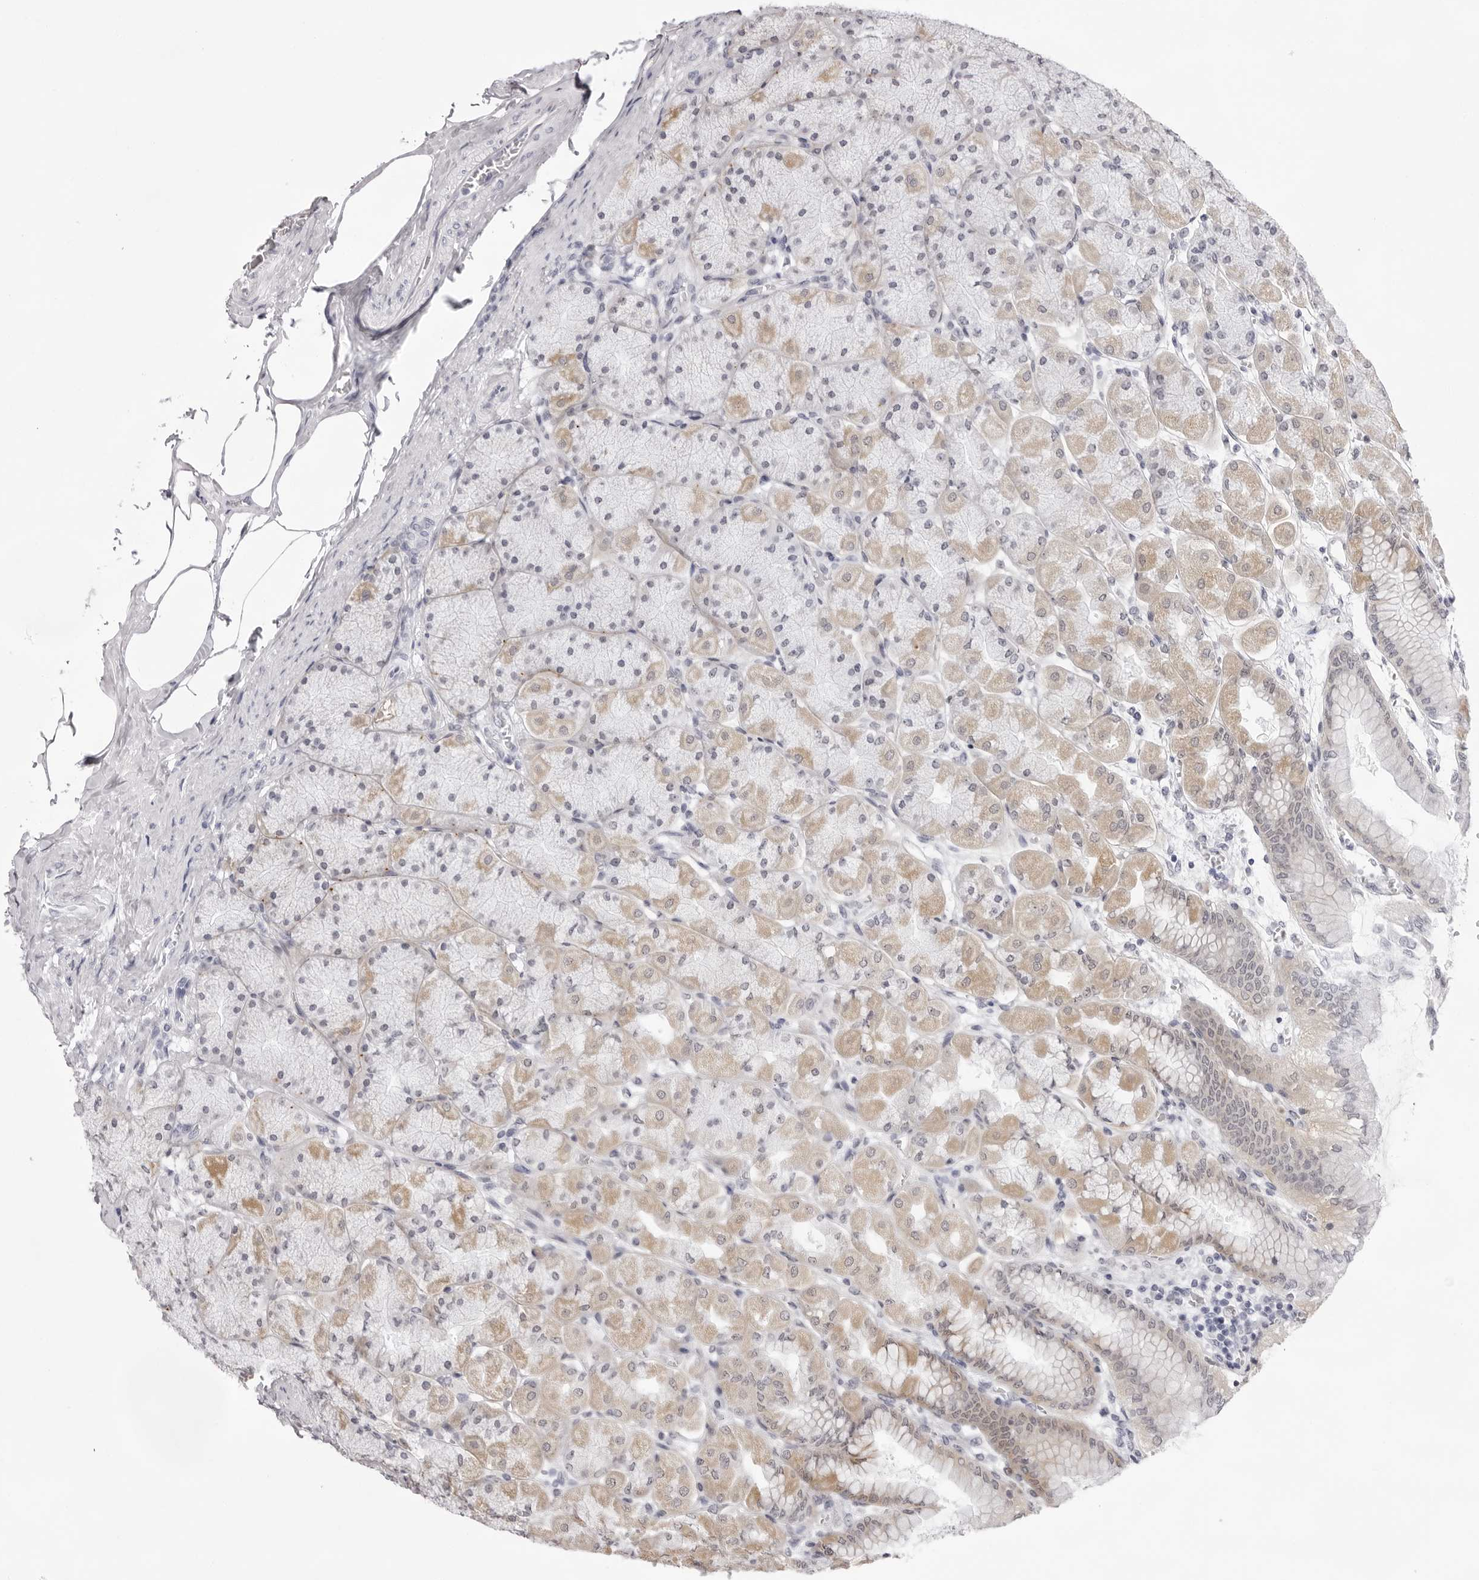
{"staining": {"intensity": "moderate", "quantity": "25%-75%", "location": "cytoplasmic/membranous"}, "tissue": "stomach", "cell_type": "Glandular cells", "image_type": "normal", "snomed": [{"axis": "morphology", "description": "Normal tissue, NOS"}, {"axis": "topography", "description": "Stomach, upper"}], "caption": "Stomach stained with a brown dye demonstrates moderate cytoplasmic/membranous positive staining in approximately 25%-75% of glandular cells.", "gene": "SMIM2", "patient": {"sex": "female", "age": 56}}